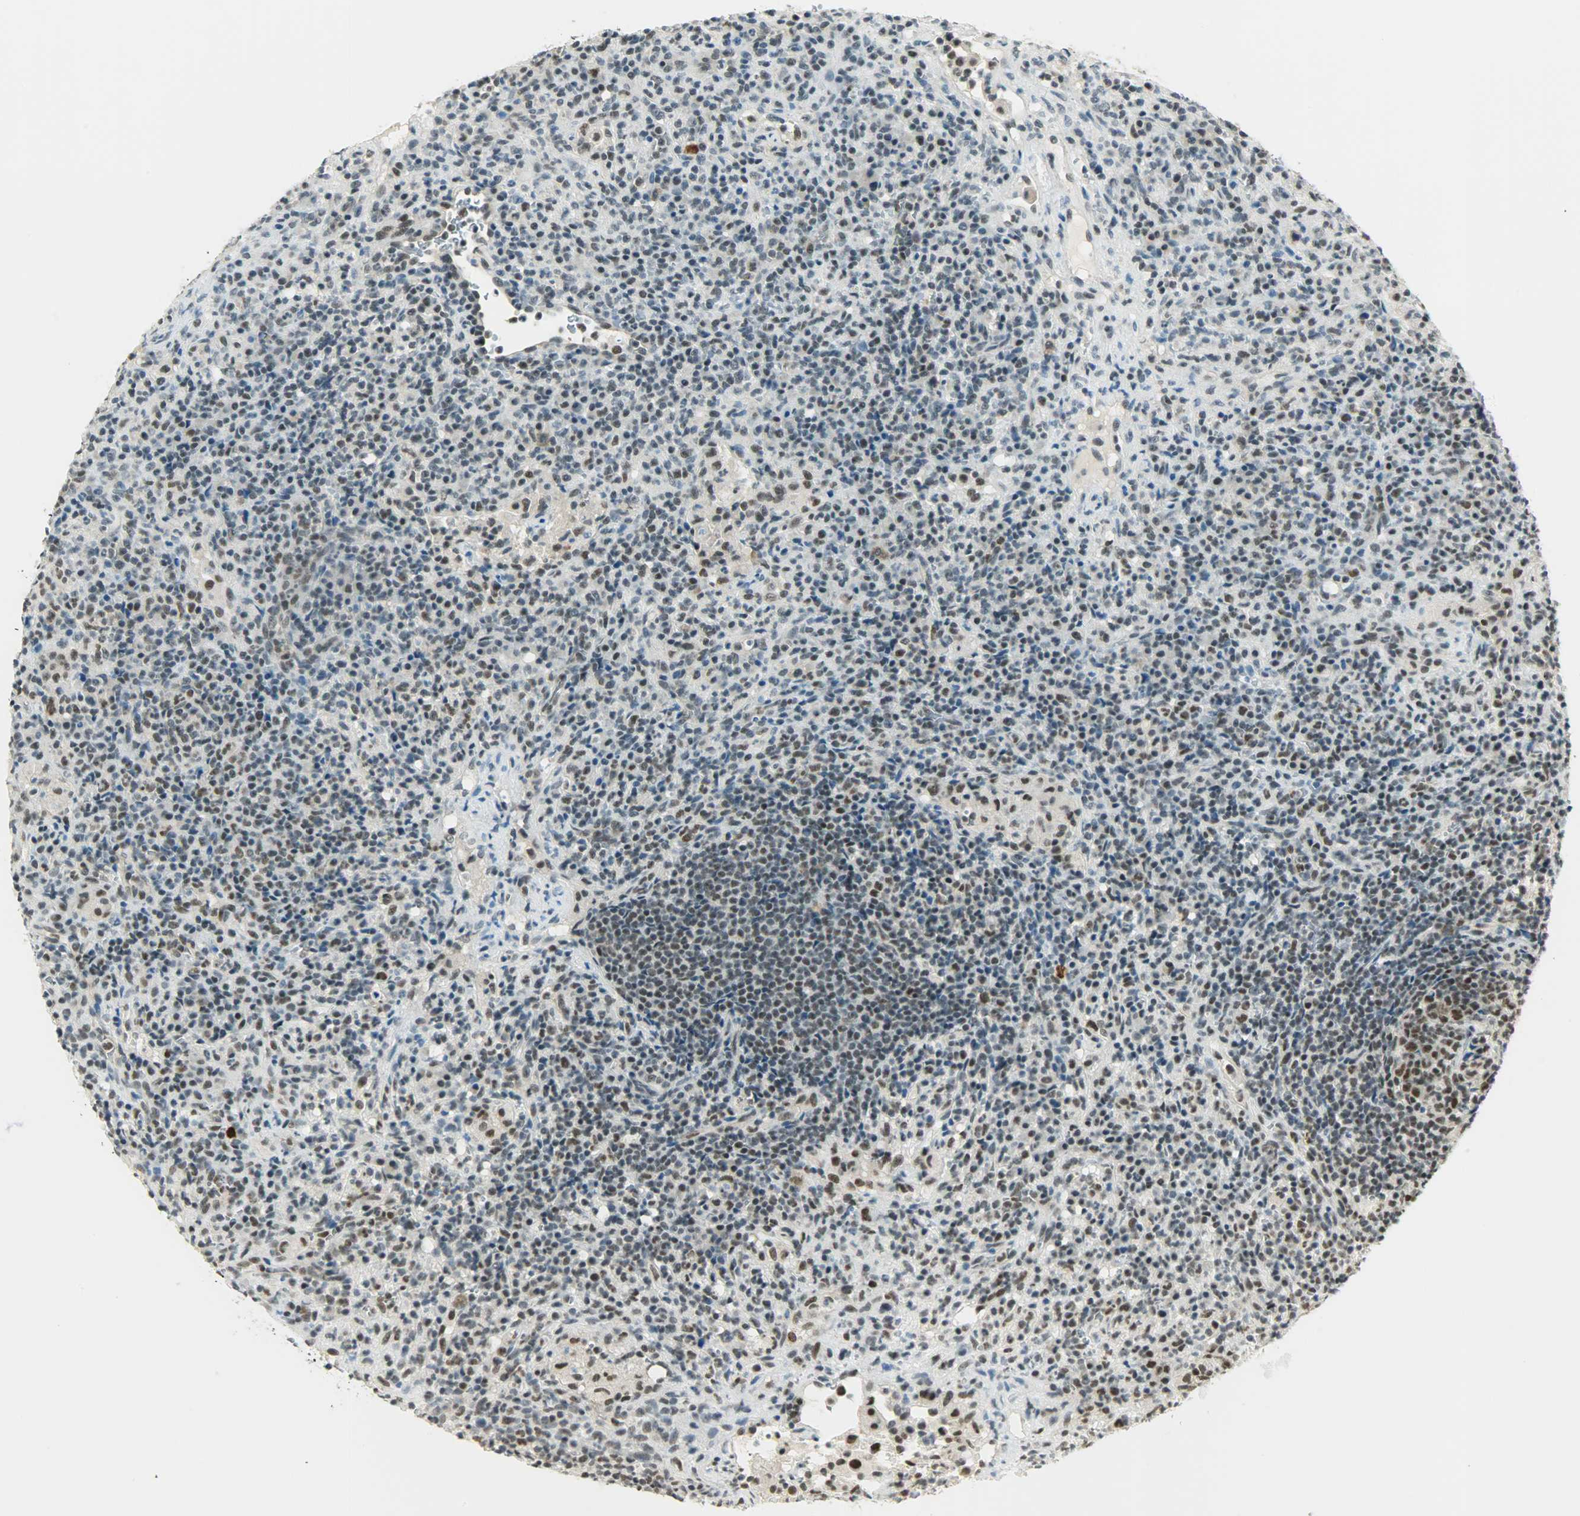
{"staining": {"intensity": "weak", "quantity": "25%-75%", "location": "nuclear"}, "tissue": "lymphoma", "cell_type": "Tumor cells", "image_type": "cancer", "snomed": [{"axis": "morphology", "description": "Hodgkin's disease, NOS"}, {"axis": "topography", "description": "Lymph node"}], "caption": "An image of Hodgkin's disease stained for a protein shows weak nuclear brown staining in tumor cells.", "gene": "SUGP1", "patient": {"sex": "male", "age": 65}}